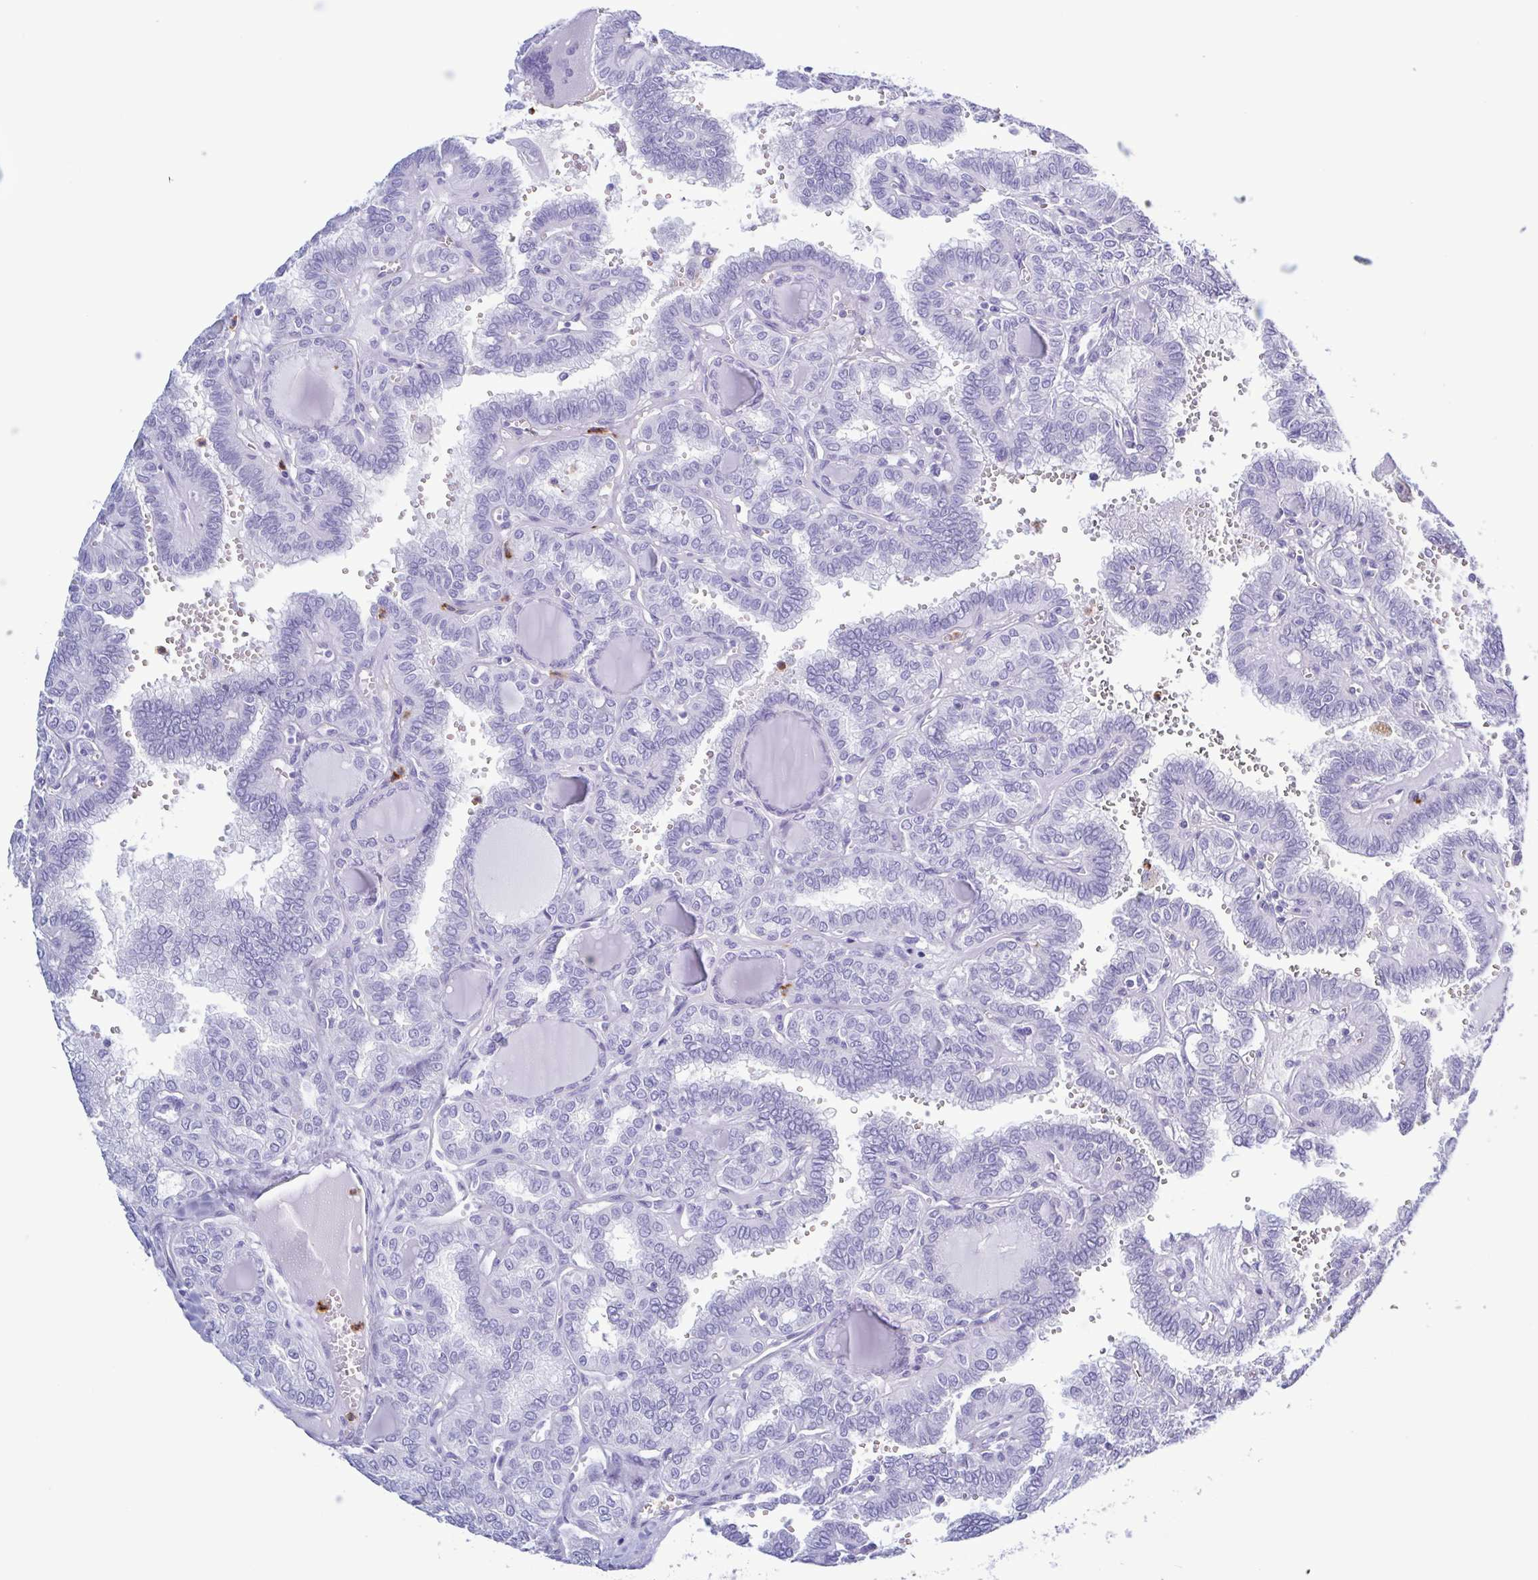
{"staining": {"intensity": "negative", "quantity": "none", "location": "none"}, "tissue": "thyroid cancer", "cell_type": "Tumor cells", "image_type": "cancer", "snomed": [{"axis": "morphology", "description": "Papillary adenocarcinoma, NOS"}, {"axis": "topography", "description": "Thyroid gland"}], "caption": "Histopathology image shows no protein staining in tumor cells of thyroid cancer (papillary adenocarcinoma) tissue. (Immunohistochemistry (ihc), brightfield microscopy, high magnification).", "gene": "LTF", "patient": {"sex": "female", "age": 41}}